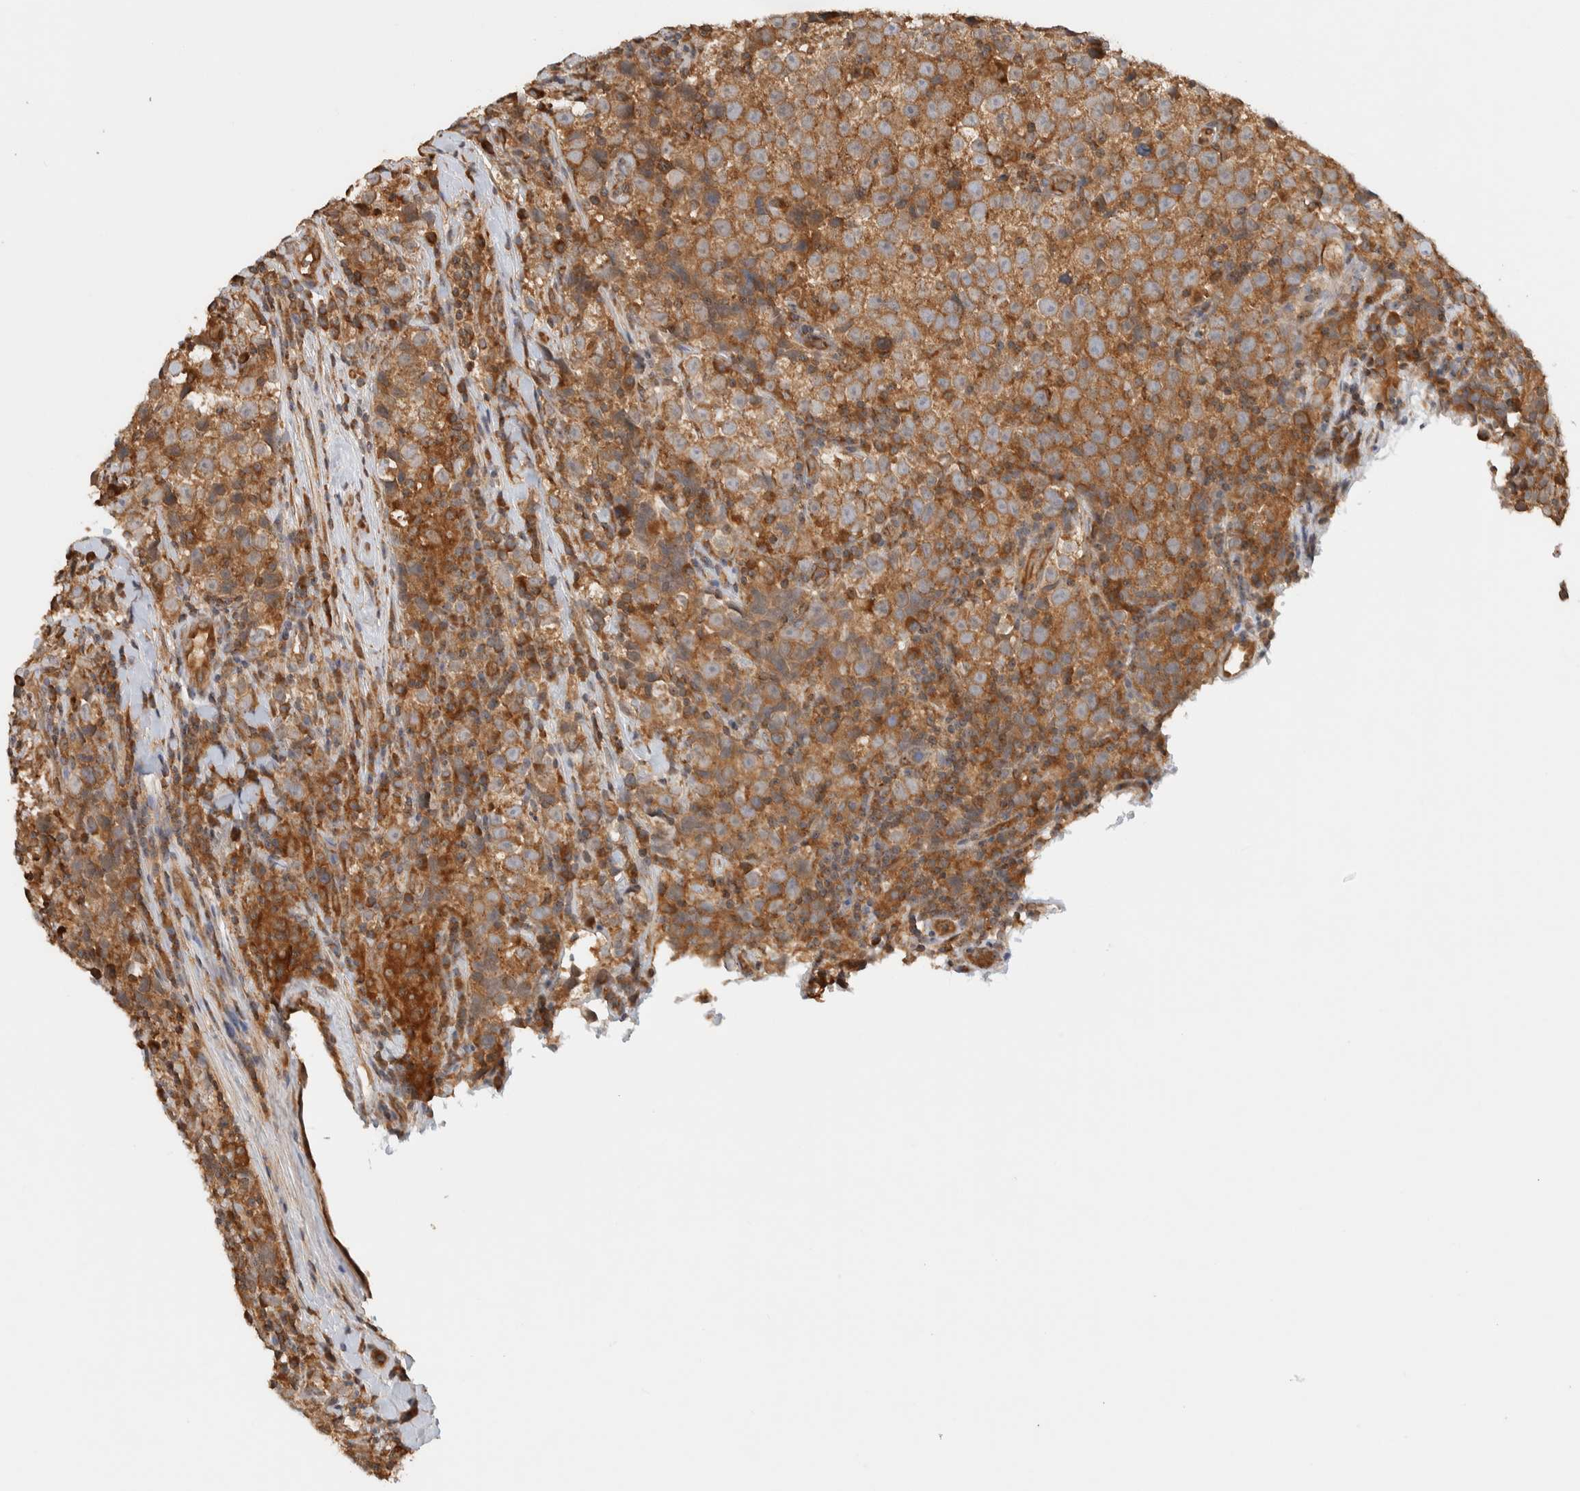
{"staining": {"intensity": "moderate", "quantity": ">75%", "location": "cytoplasmic/membranous"}, "tissue": "testis cancer", "cell_type": "Tumor cells", "image_type": "cancer", "snomed": [{"axis": "morphology", "description": "Normal tissue, NOS"}, {"axis": "morphology", "description": "Seminoma, NOS"}, {"axis": "topography", "description": "Testis"}], "caption": "Testis seminoma stained with a protein marker exhibits moderate staining in tumor cells.", "gene": "TTI2", "patient": {"sex": "male", "age": 43}}